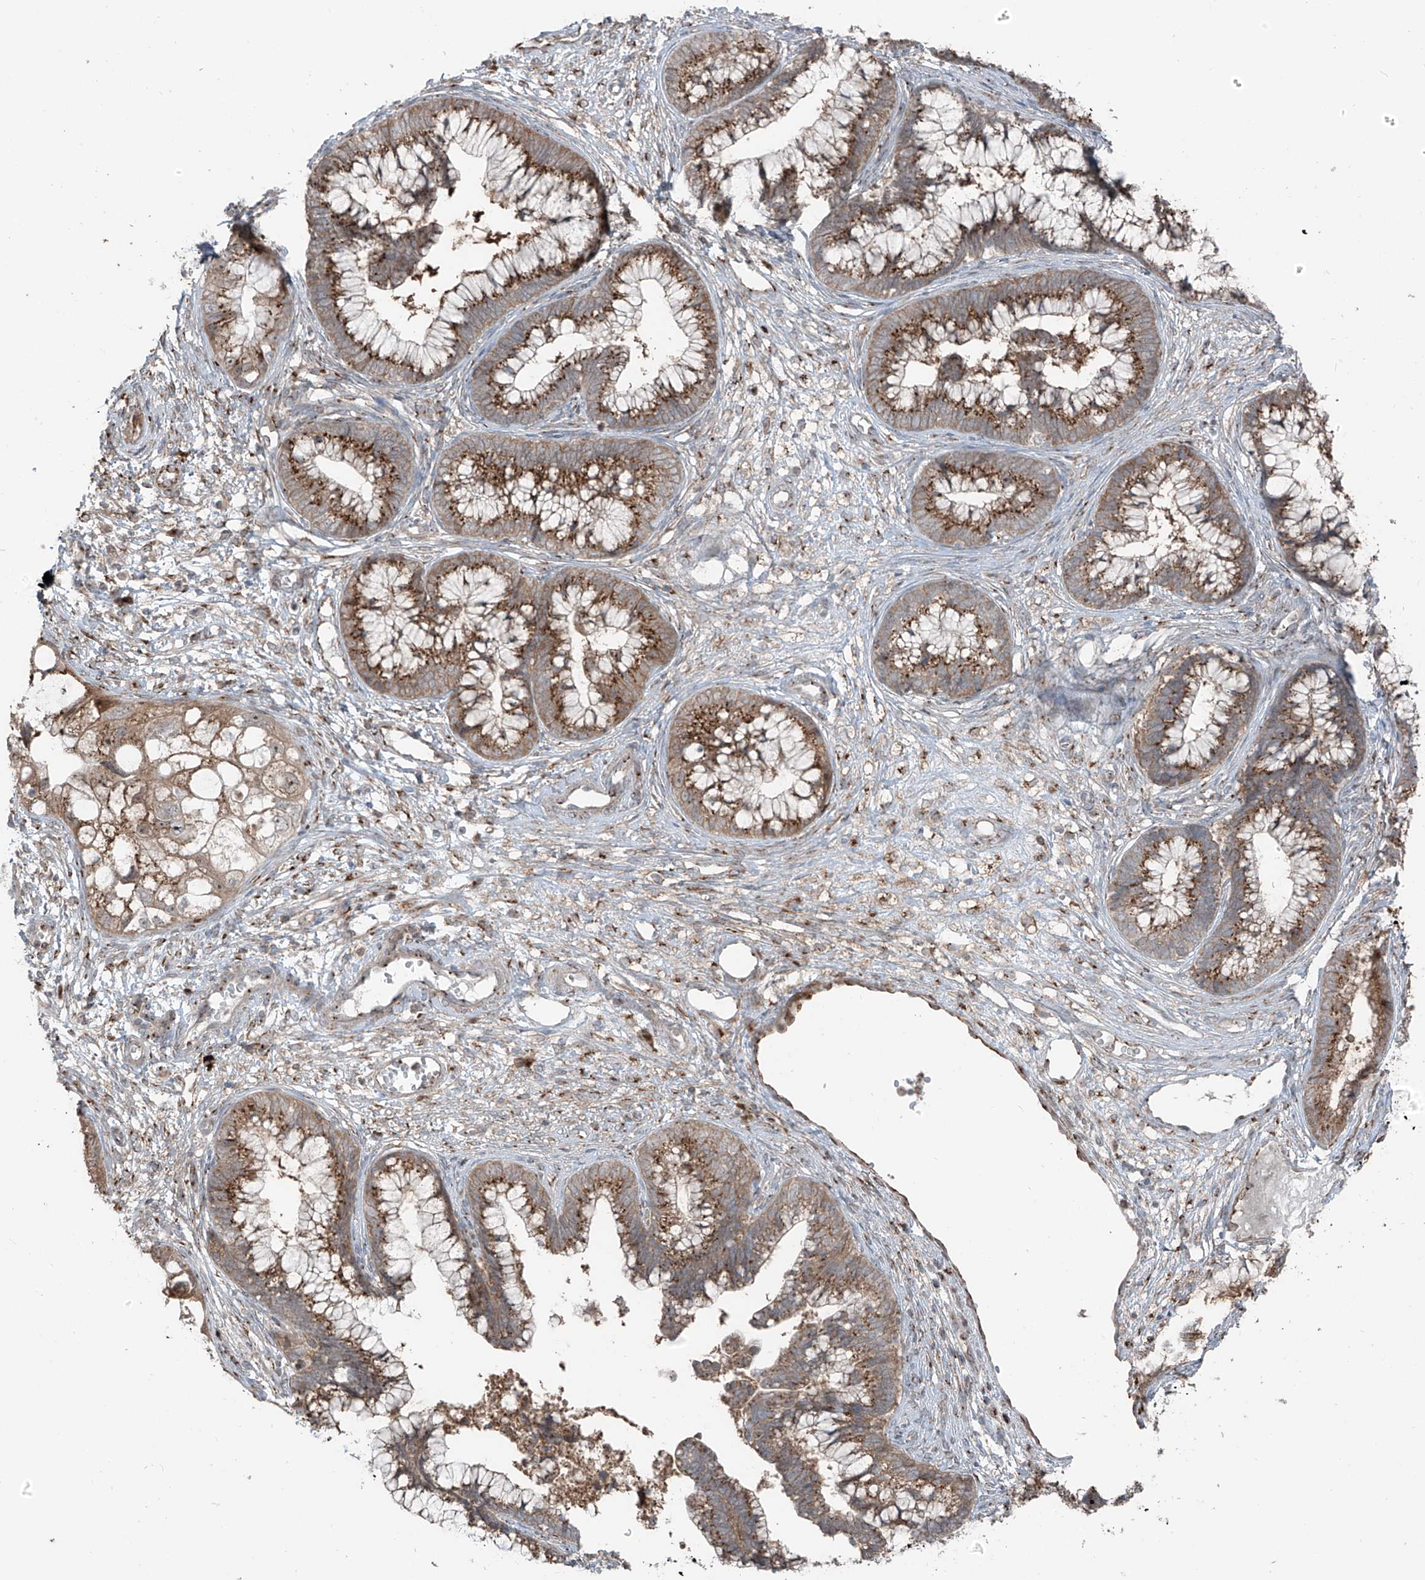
{"staining": {"intensity": "moderate", "quantity": ">75%", "location": "cytoplasmic/membranous"}, "tissue": "cervical cancer", "cell_type": "Tumor cells", "image_type": "cancer", "snomed": [{"axis": "morphology", "description": "Adenocarcinoma, NOS"}, {"axis": "topography", "description": "Cervix"}], "caption": "The image demonstrates a brown stain indicating the presence of a protein in the cytoplasmic/membranous of tumor cells in cervical cancer (adenocarcinoma).", "gene": "ERLEC1", "patient": {"sex": "female", "age": 44}}